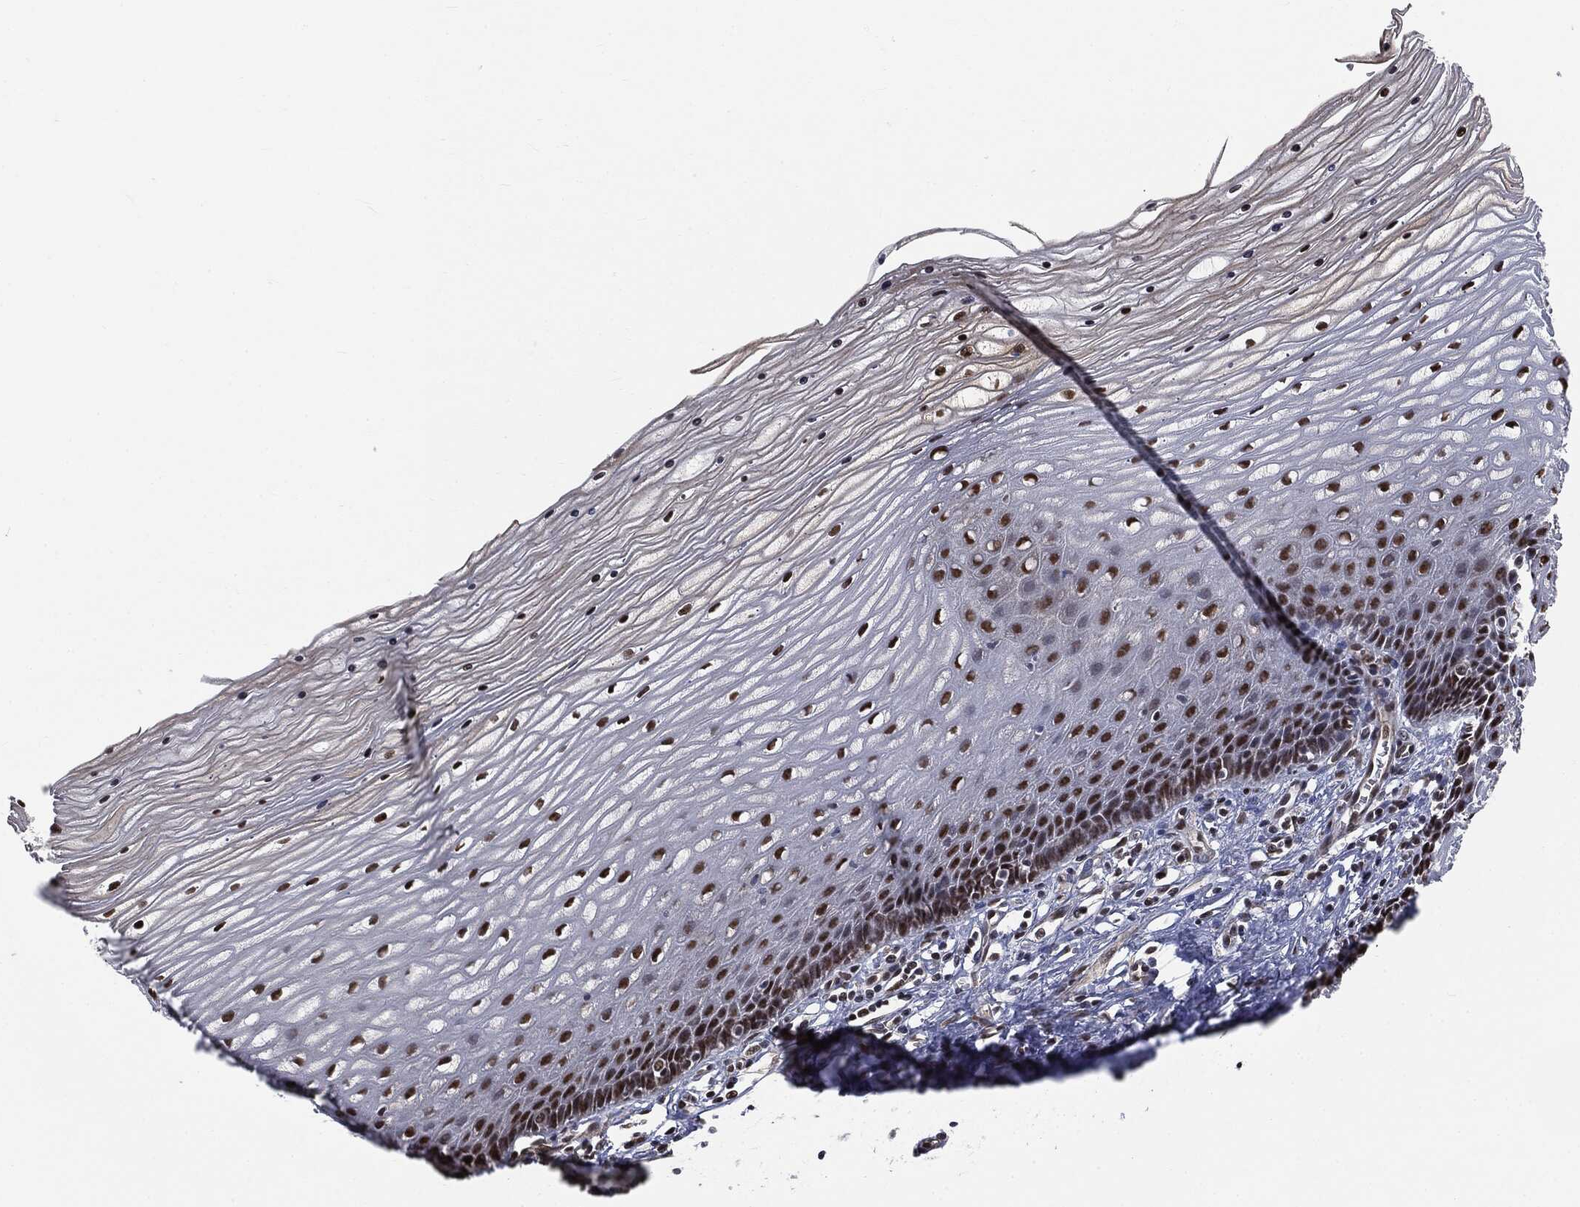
{"staining": {"intensity": "strong", "quantity": ">75%", "location": "nuclear"}, "tissue": "cervix", "cell_type": "Glandular cells", "image_type": "normal", "snomed": [{"axis": "morphology", "description": "Normal tissue, NOS"}, {"axis": "topography", "description": "Cervix"}], "caption": "An immunohistochemistry photomicrograph of normal tissue is shown. Protein staining in brown labels strong nuclear positivity in cervix within glandular cells. (DAB = brown stain, brightfield microscopy at high magnification).", "gene": "SHLD2", "patient": {"sex": "female", "age": 35}}